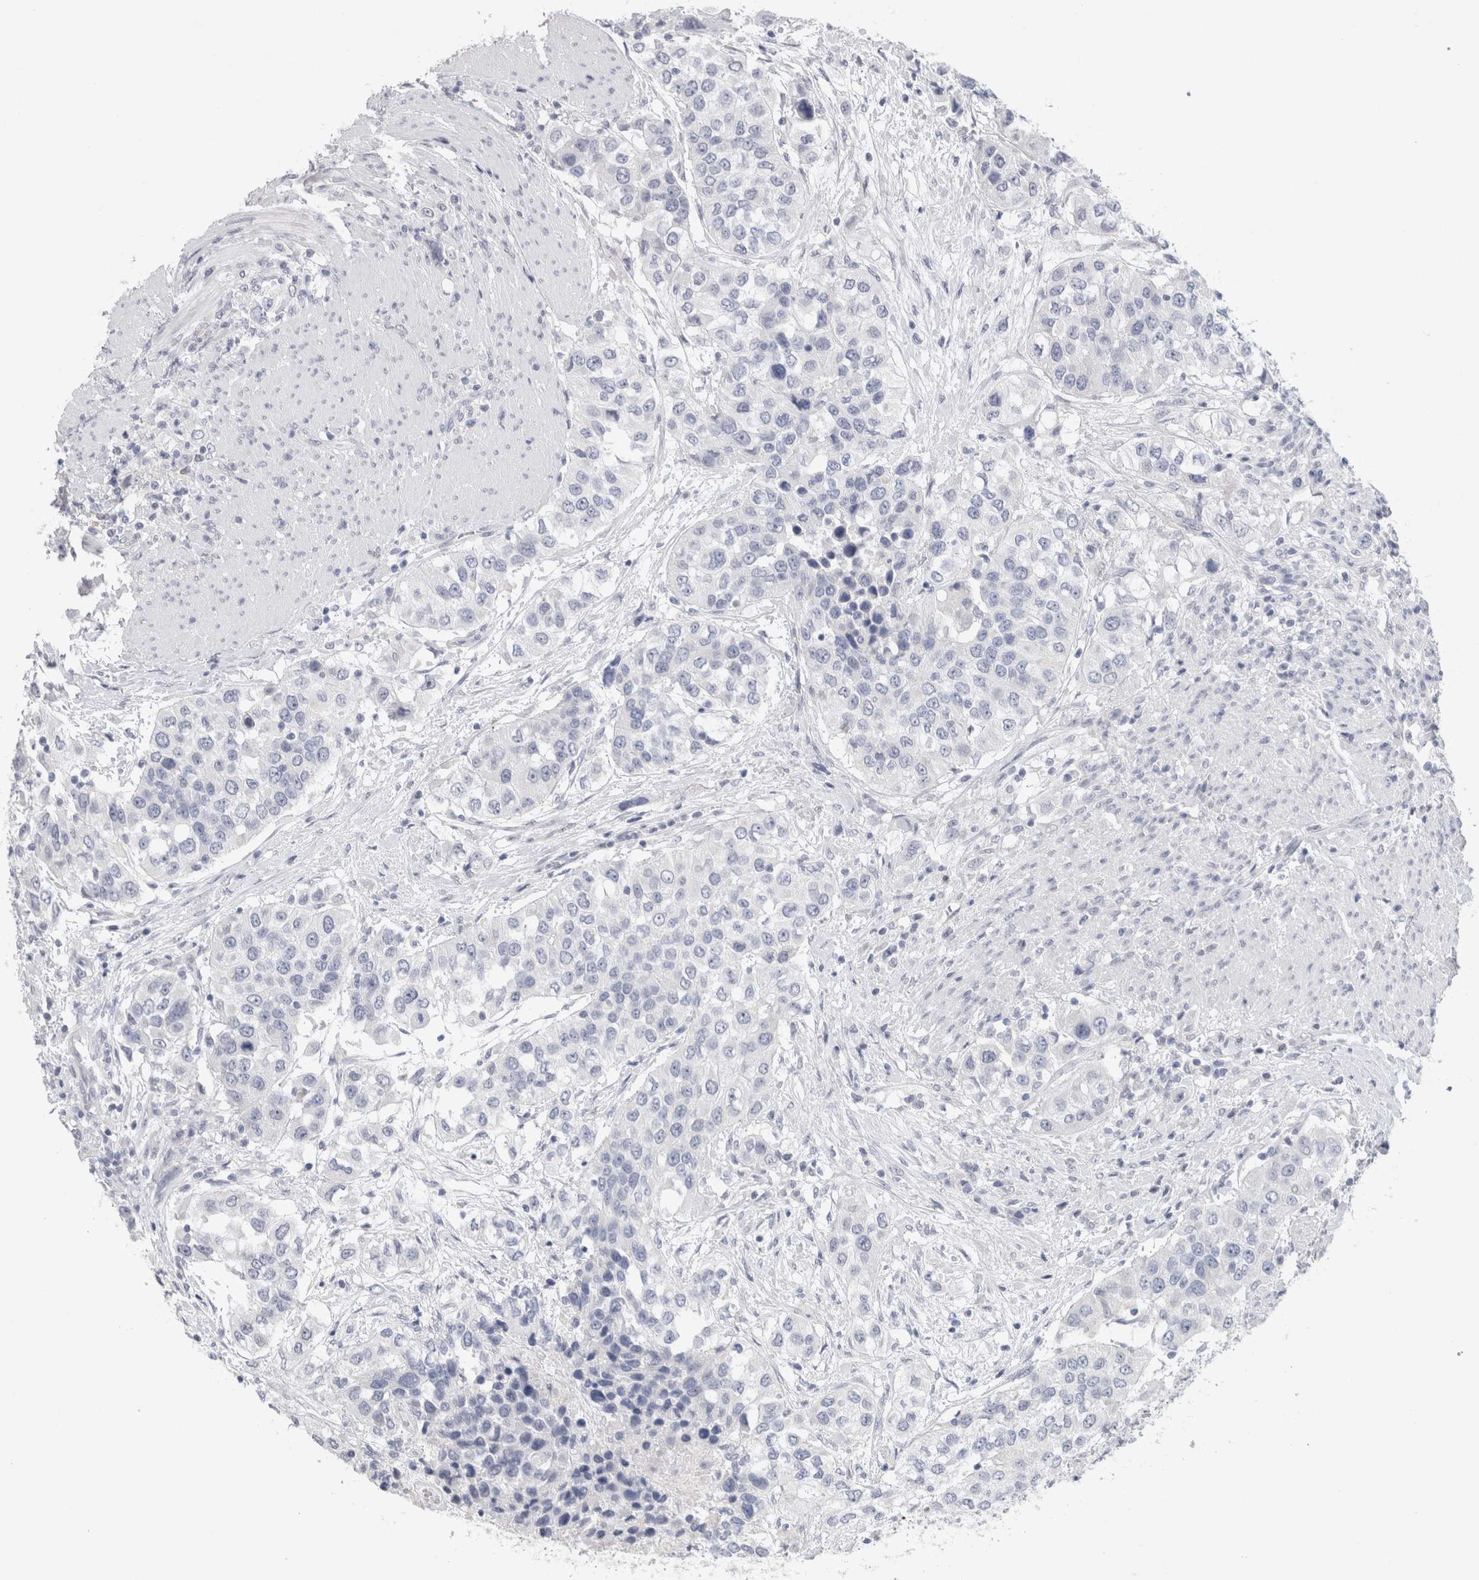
{"staining": {"intensity": "negative", "quantity": "none", "location": "none"}, "tissue": "urothelial cancer", "cell_type": "Tumor cells", "image_type": "cancer", "snomed": [{"axis": "morphology", "description": "Urothelial carcinoma, High grade"}, {"axis": "topography", "description": "Urinary bladder"}], "caption": "IHC histopathology image of neoplastic tissue: urothelial cancer stained with DAB demonstrates no significant protein positivity in tumor cells. (DAB (3,3'-diaminobenzidine) IHC with hematoxylin counter stain).", "gene": "TONSL", "patient": {"sex": "female", "age": 80}}